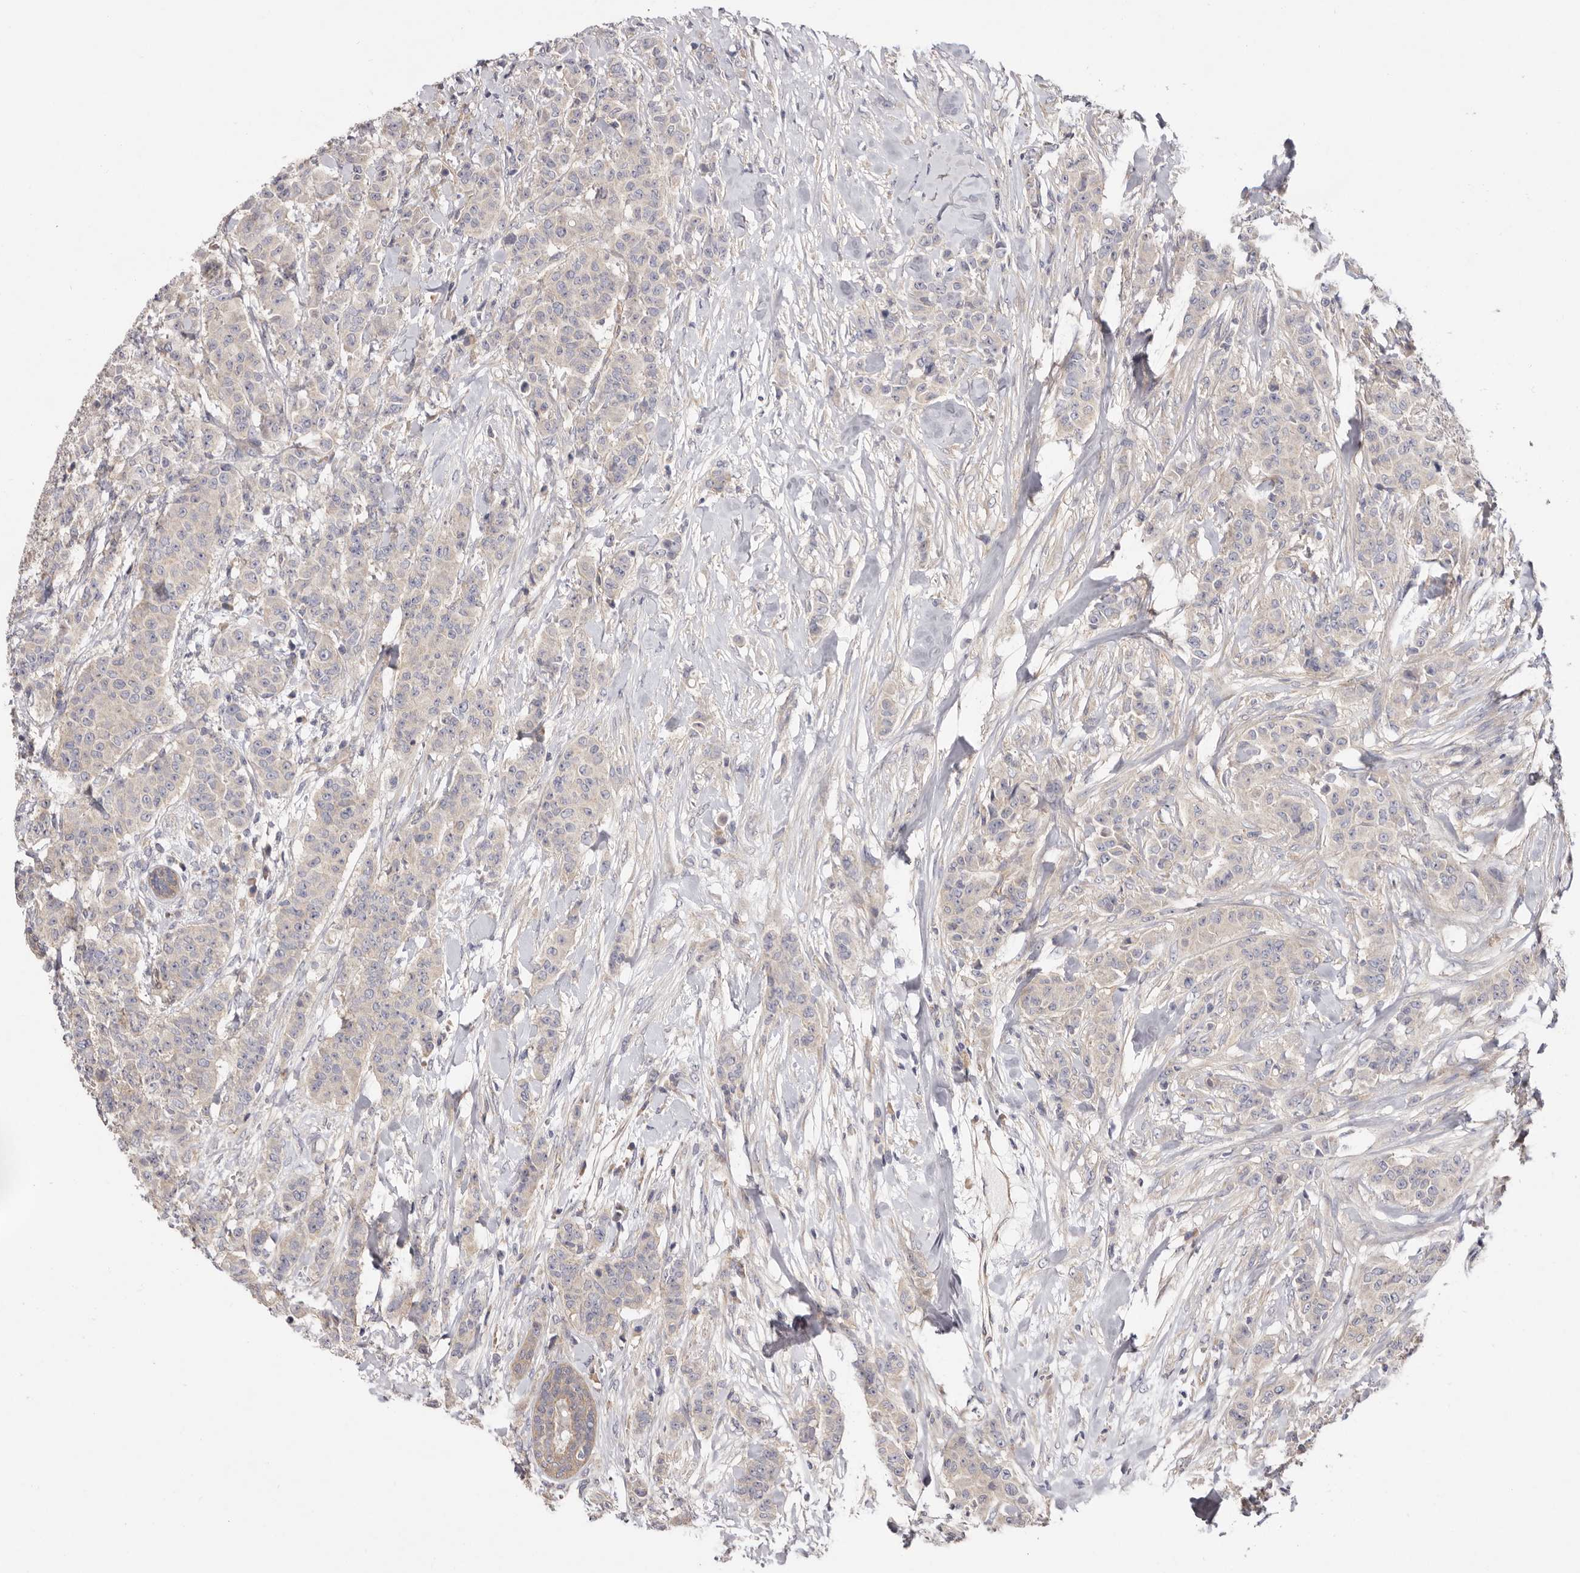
{"staining": {"intensity": "negative", "quantity": "none", "location": "none"}, "tissue": "breast cancer", "cell_type": "Tumor cells", "image_type": "cancer", "snomed": [{"axis": "morphology", "description": "Duct carcinoma"}, {"axis": "topography", "description": "Breast"}], "caption": "The histopathology image demonstrates no significant expression in tumor cells of breast cancer.", "gene": "FAM167B", "patient": {"sex": "female", "age": 40}}